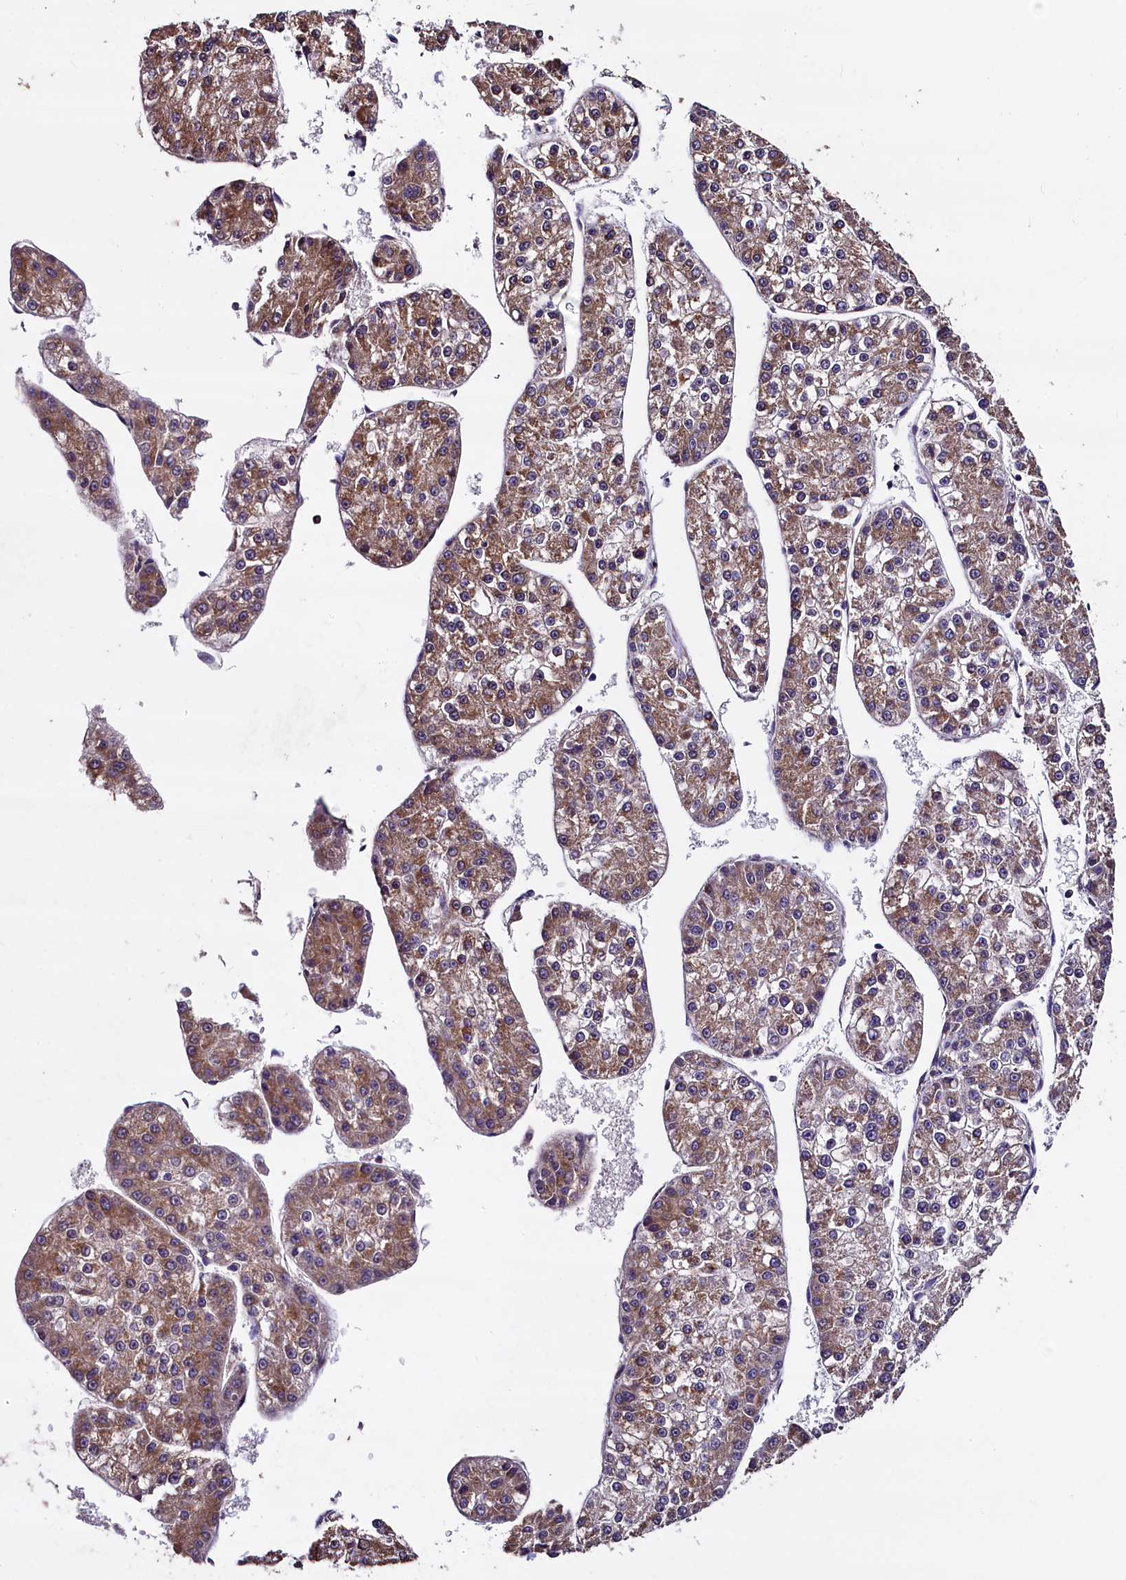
{"staining": {"intensity": "moderate", "quantity": ">75%", "location": "cytoplasmic/membranous"}, "tissue": "liver cancer", "cell_type": "Tumor cells", "image_type": "cancer", "snomed": [{"axis": "morphology", "description": "Carcinoma, Hepatocellular, NOS"}, {"axis": "topography", "description": "Liver"}], "caption": "Liver cancer tissue displays moderate cytoplasmic/membranous positivity in approximately >75% of tumor cells (DAB IHC, brown staining for protein, blue staining for nuclei).", "gene": "COQ9", "patient": {"sex": "female", "age": 73}}